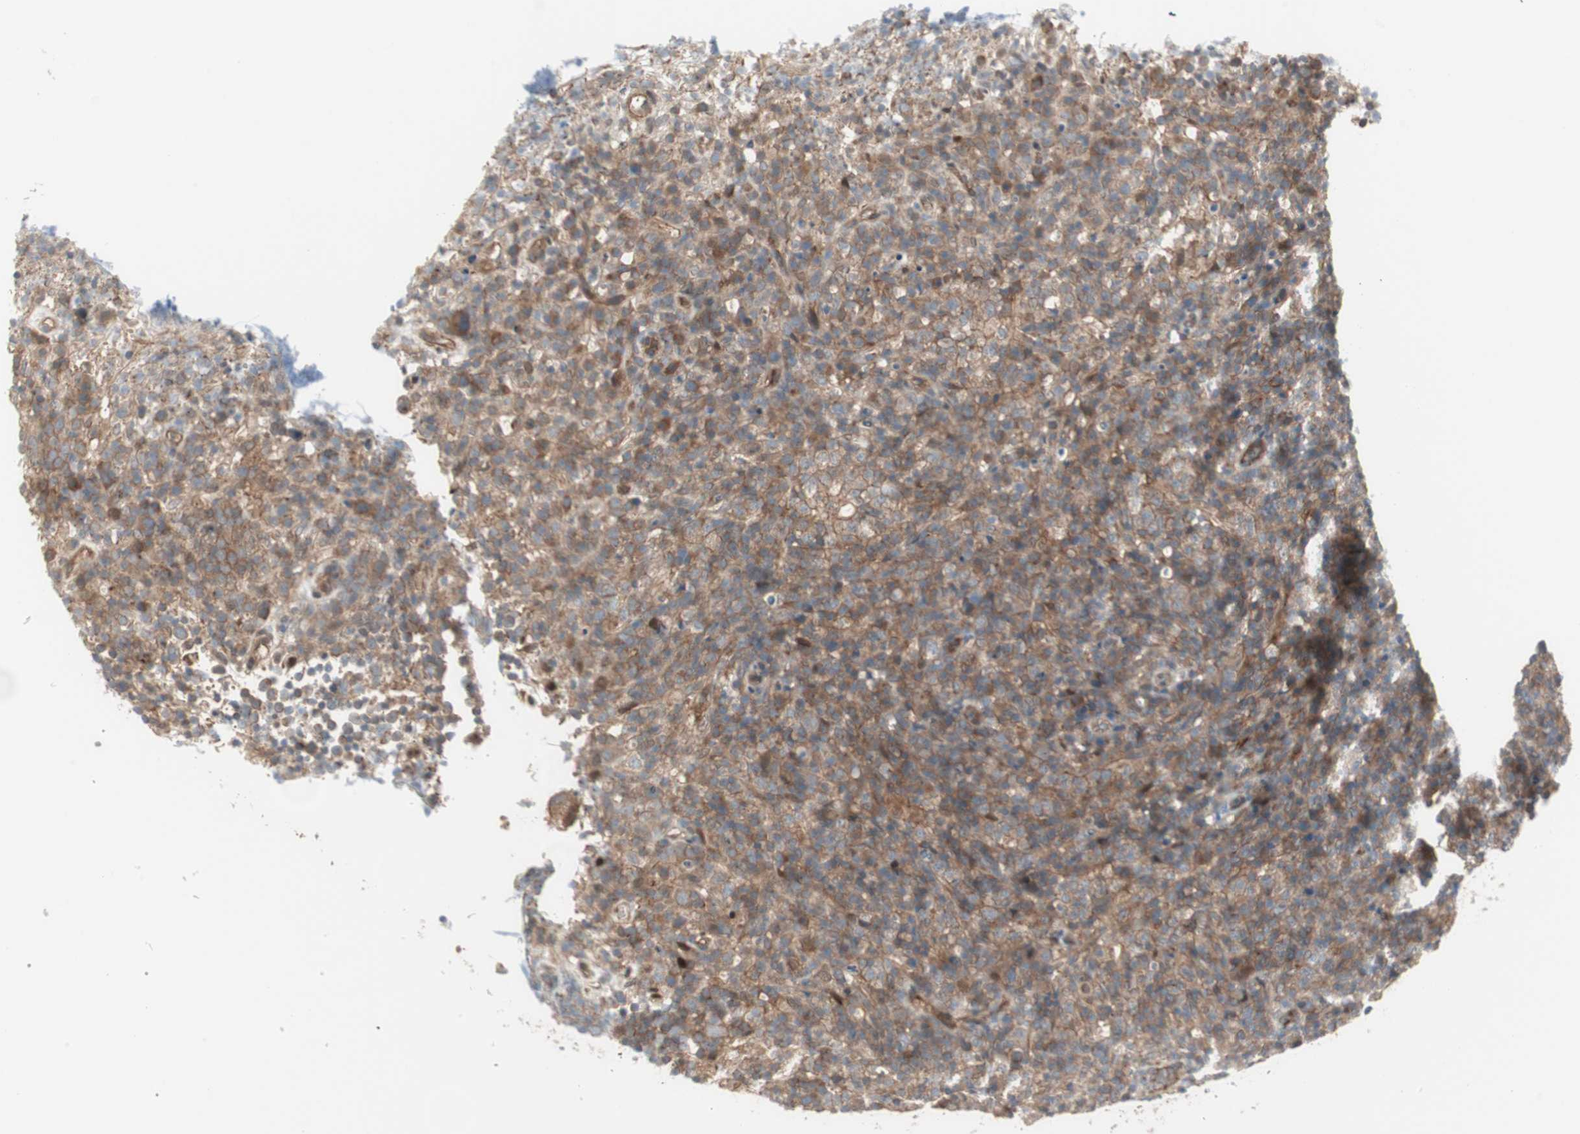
{"staining": {"intensity": "moderate", "quantity": ">75%", "location": "cytoplasmic/membranous"}, "tissue": "lymphoma", "cell_type": "Tumor cells", "image_type": "cancer", "snomed": [{"axis": "morphology", "description": "Malignant lymphoma, non-Hodgkin's type, High grade"}, {"axis": "topography", "description": "Lymph node"}], "caption": "Lymphoma tissue shows moderate cytoplasmic/membranous positivity in approximately >75% of tumor cells, visualized by immunohistochemistry. The staining is performed using DAB (3,3'-diaminobenzidine) brown chromogen to label protein expression. The nuclei are counter-stained blue using hematoxylin.", "gene": "PFDN1", "patient": {"sex": "female", "age": 76}}